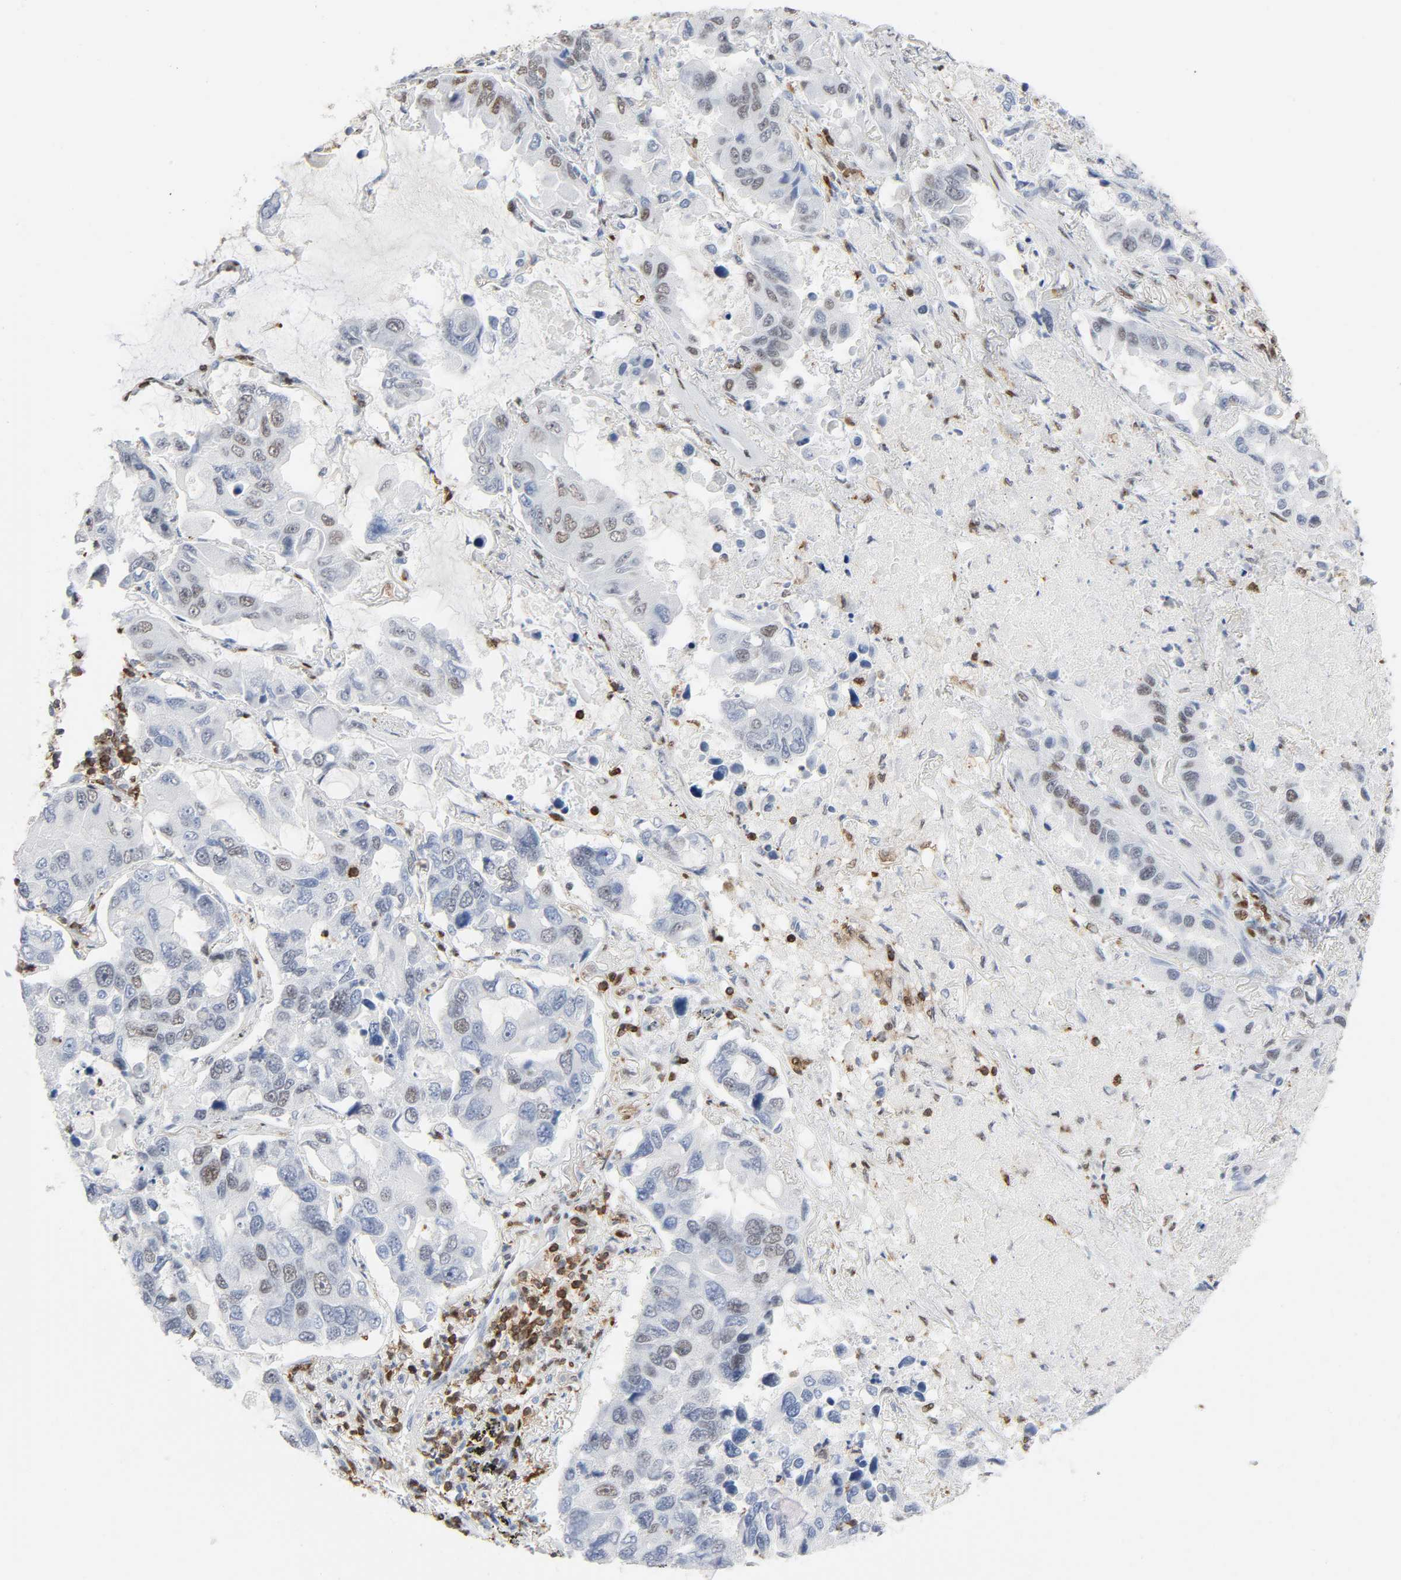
{"staining": {"intensity": "weak", "quantity": "25%-75%", "location": "nuclear"}, "tissue": "lung cancer", "cell_type": "Tumor cells", "image_type": "cancer", "snomed": [{"axis": "morphology", "description": "Adenocarcinoma, NOS"}, {"axis": "topography", "description": "Lung"}], "caption": "Human lung cancer stained with a brown dye displays weak nuclear positive positivity in about 25%-75% of tumor cells.", "gene": "WAS", "patient": {"sex": "male", "age": 64}}